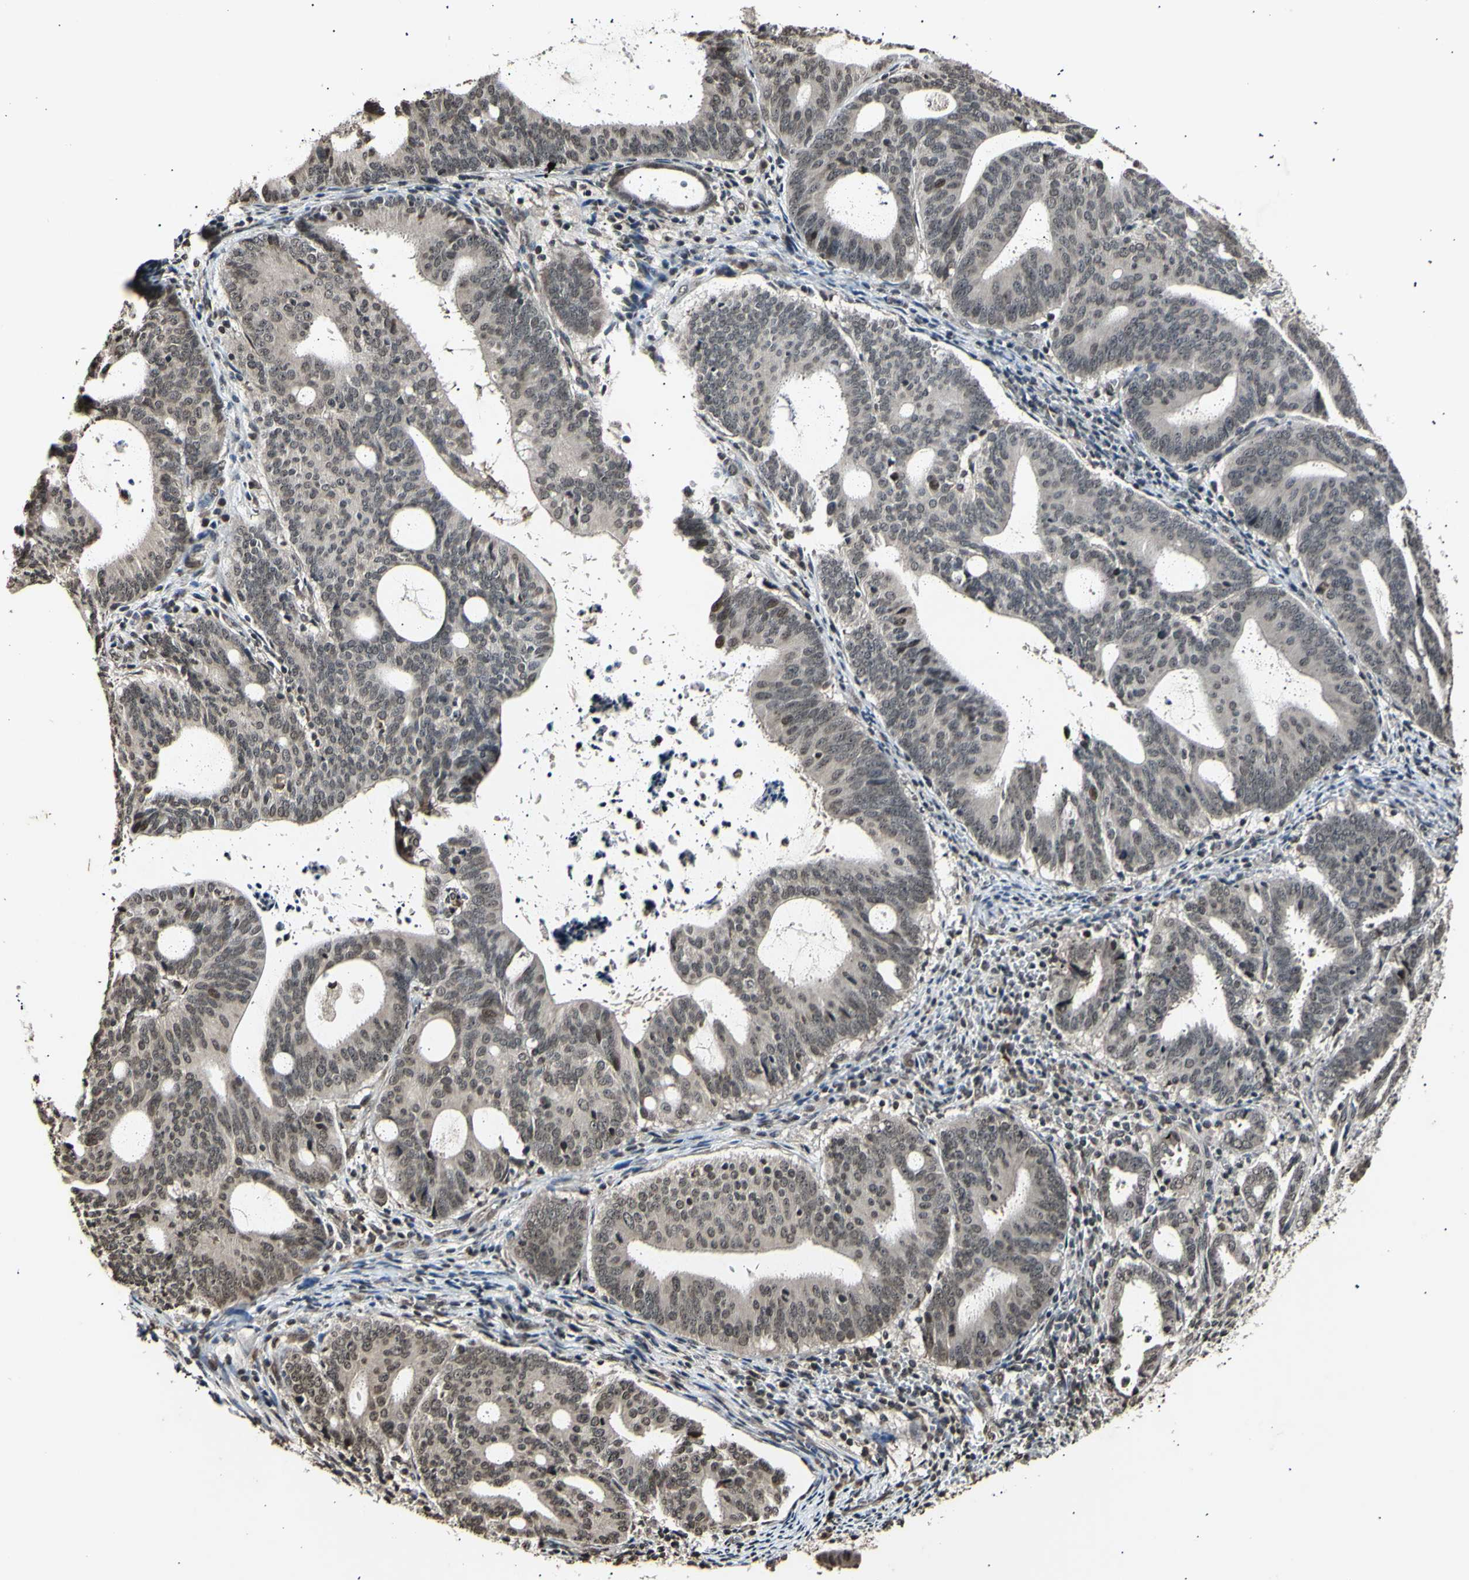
{"staining": {"intensity": "weak", "quantity": ">75%", "location": "cytoplasmic/membranous,nuclear"}, "tissue": "endometrial cancer", "cell_type": "Tumor cells", "image_type": "cancer", "snomed": [{"axis": "morphology", "description": "Adenocarcinoma, NOS"}, {"axis": "topography", "description": "Uterus"}], "caption": "Immunohistochemistry photomicrograph of endometrial cancer (adenocarcinoma) stained for a protein (brown), which exhibits low levels of weak cytoplasmic/membranous and nuclear staining in approximately >75% of tumor cells.", "gene": "ANAPC7", "patient": {"sex": "female", "age": 83}}